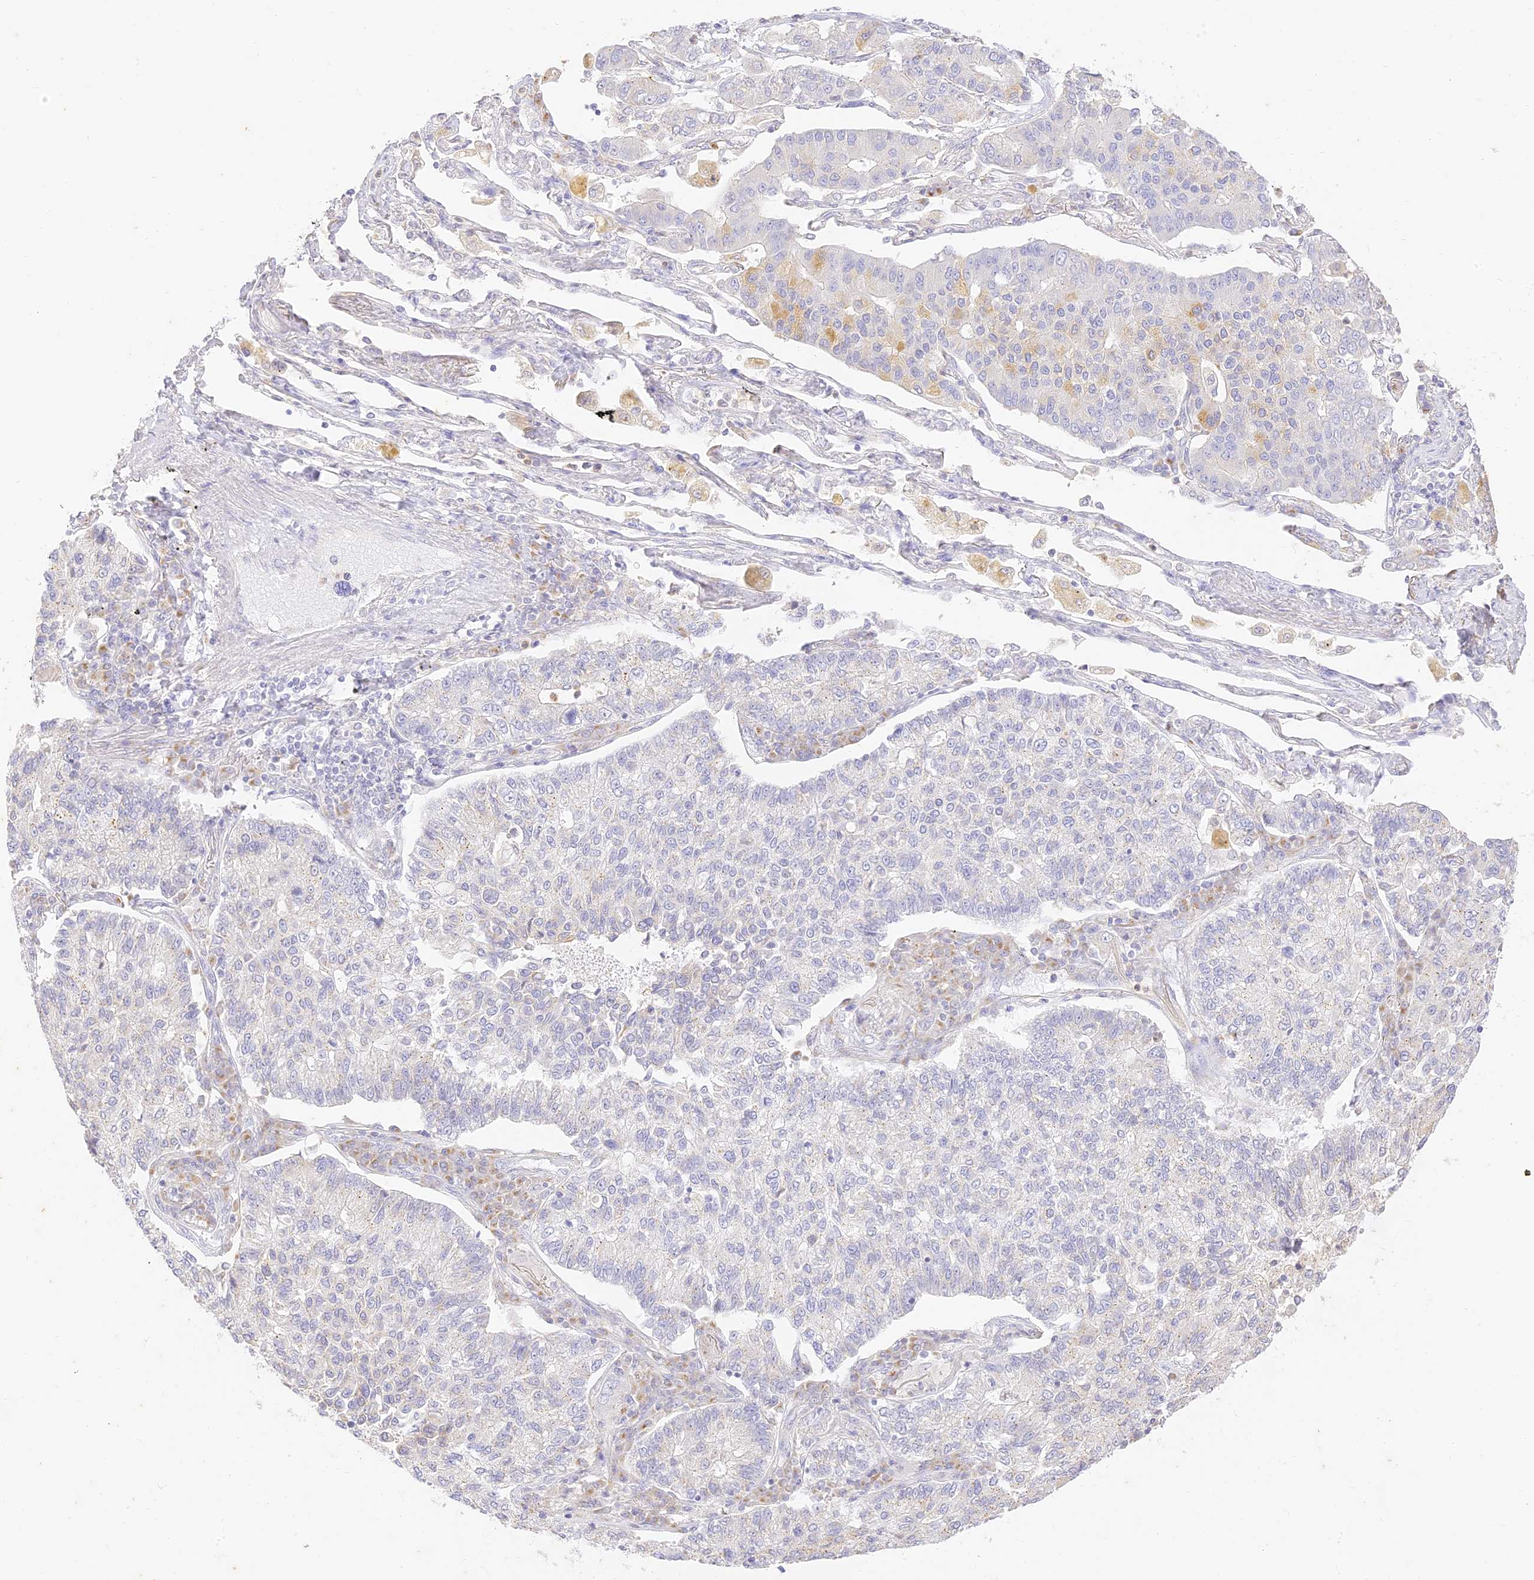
{"staining": {"intensity": "weak", "quantity": "<25%", "location": "cytoplasmic/membranous"}, "tissue": "lung cancer", "cell_type": "Tumor cells", "image_type": "cancer", "snomed": [{"axis": "morphology", "description": "Adenocarcinoma, NOS"}, {"axis": "topography", "description": "Lung"}], "caption": "DAB immunohistochemical staining of lung adenocarcinoma shows no significant positivity in tumor cells. (Stains: DAB (3,3'-diaminobenzidine) IHC with hematoxylin counter stain, Microscopy: brightfield microscopy at high magnification).", "gene": "SEC13", "patient": {"sex": "male", "age": 49}}